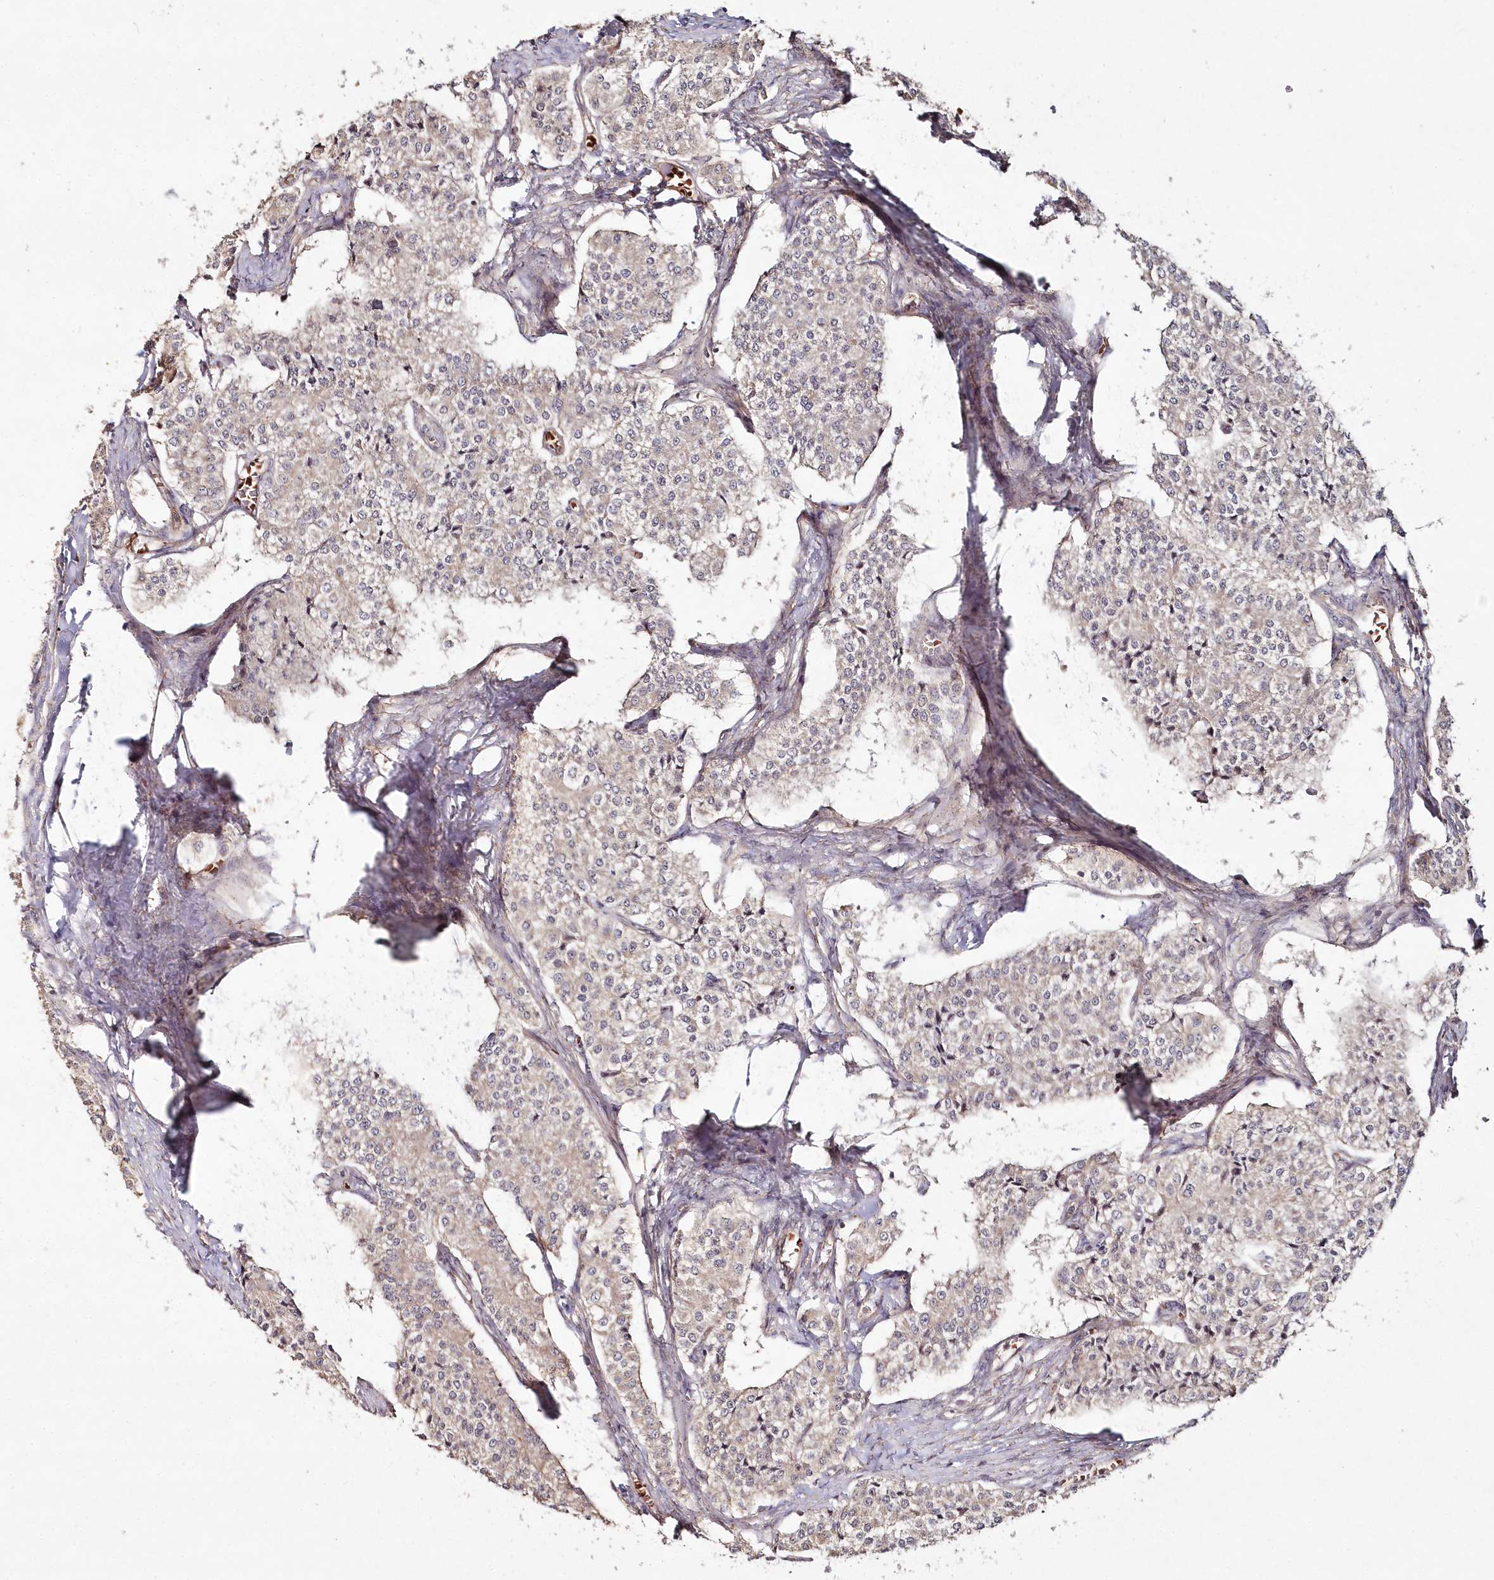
{"staining": {"intensity": "weak", "quantity": ">75%", "location": "cytoplasmic/membranous"}, "tissue": "carcinoid", "cell_type": "Tumor cells", "image_type": "cancer", "snomed": [{"axis": "morphology", "description": "Carcinoid, malignant, NOS"}, {"axis": "topography", "description": "Colon"}], "caption": "The histopathology image reveals staining of carcinoid, revealing weak cytoplasmic/membranous protein positivity (brown color) within tumor cells.", "gene": "HYCC2", "patient": {"sex": "female", "age": 52}}